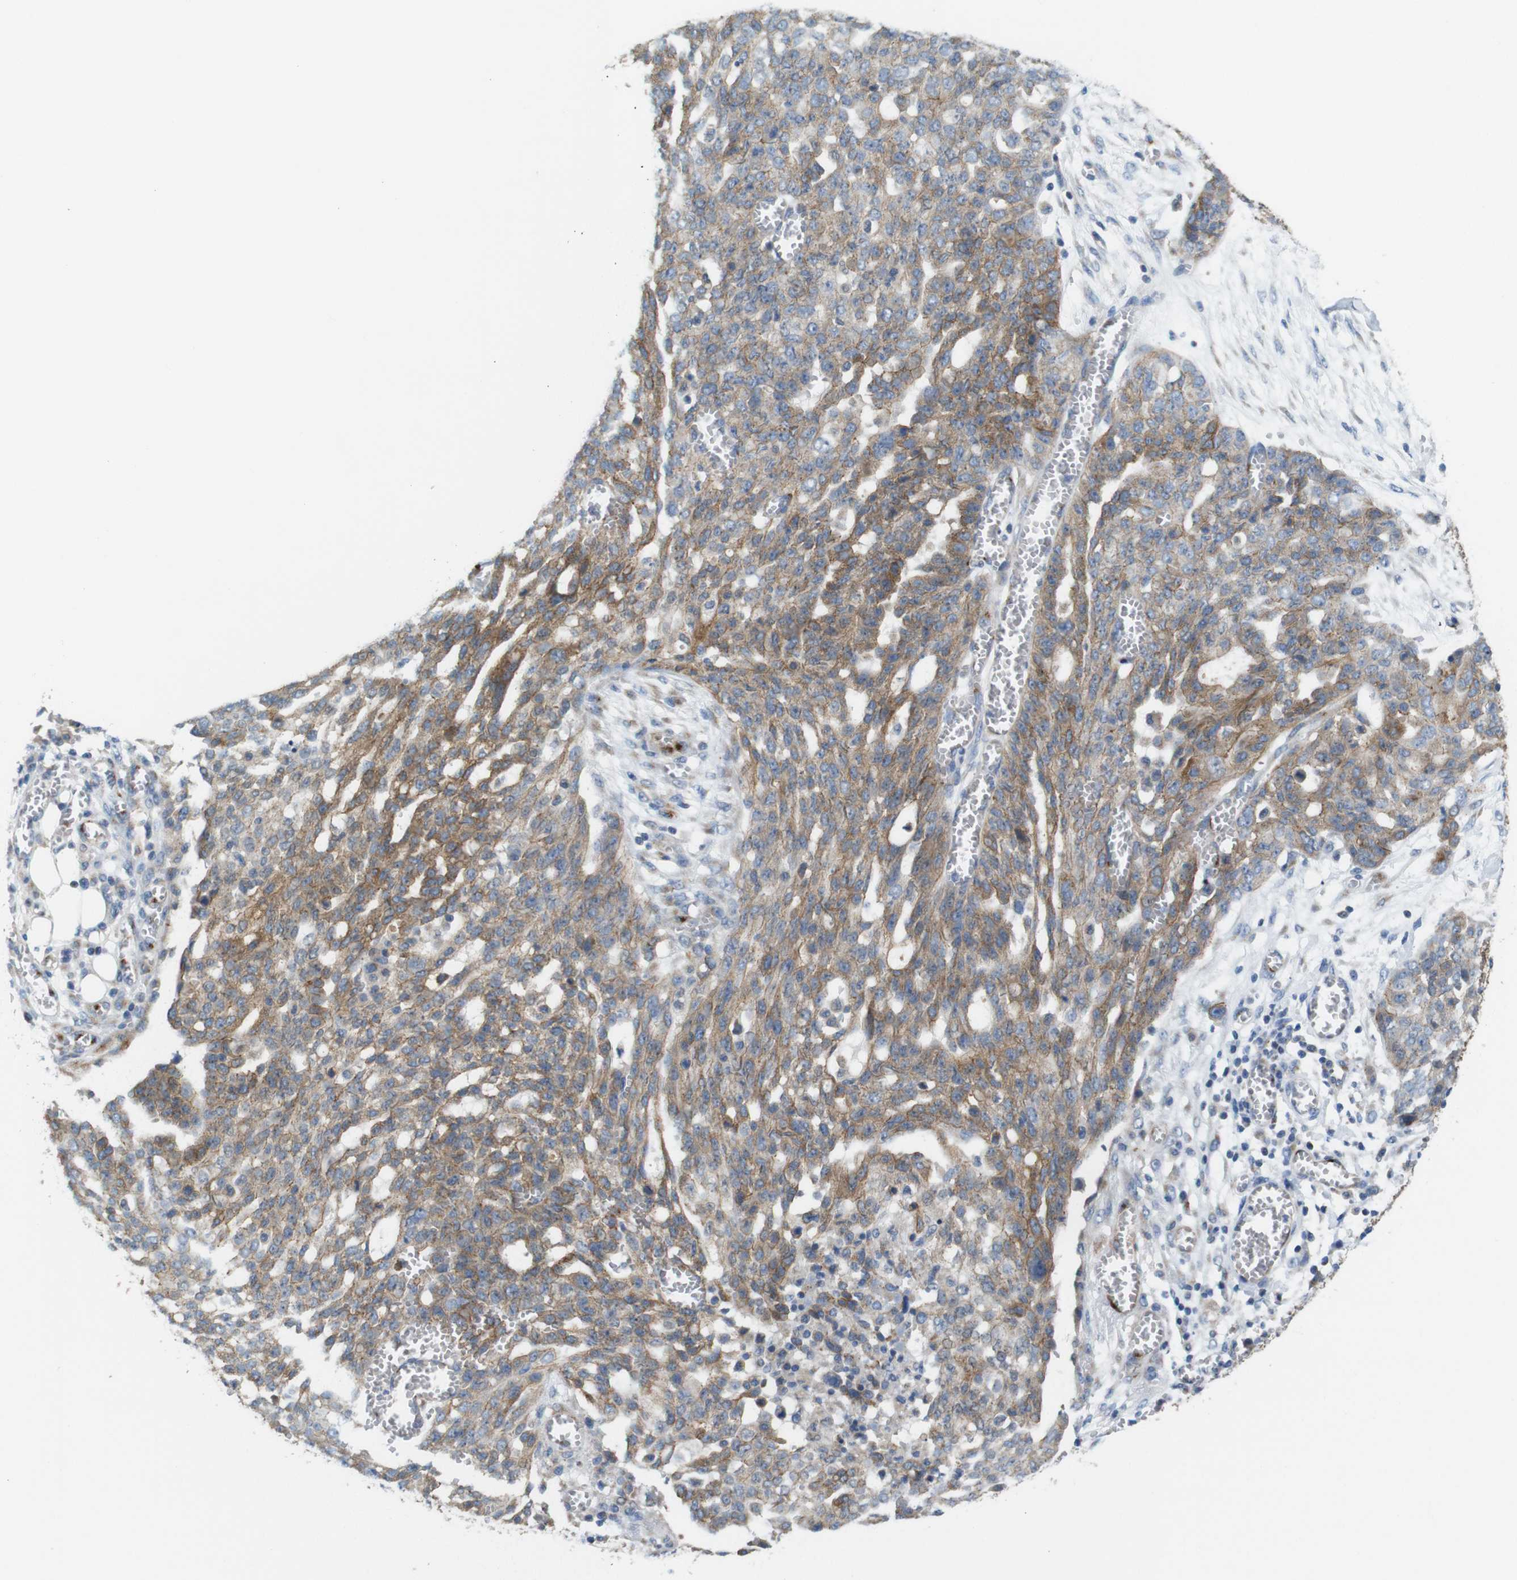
{"staining": {"intensity": "moderate", "quantity": ">75%", "location": "cytoplasmic/membranous"}, "tissue": "ovarian cancer", "cell_type": "Tumor cells", "image_type": "cancer", "snomed": [{"axis": "morphology", "description": "Cystadenocarcinoma, serous, NOS"}, {"axis": "topography", "description": "Soft tissue"}, {"axis": "topography", "description": "Ovary"}], "caption": "Immunohistochemistry (IHC) (DAB) staining of ovarian cancer shows moderate cytoplasmic/membranous protein staining in approximately >75% of tumor cells.", "gene": "EFCAB14", "patient": {"sex": "female", "age": 57}}